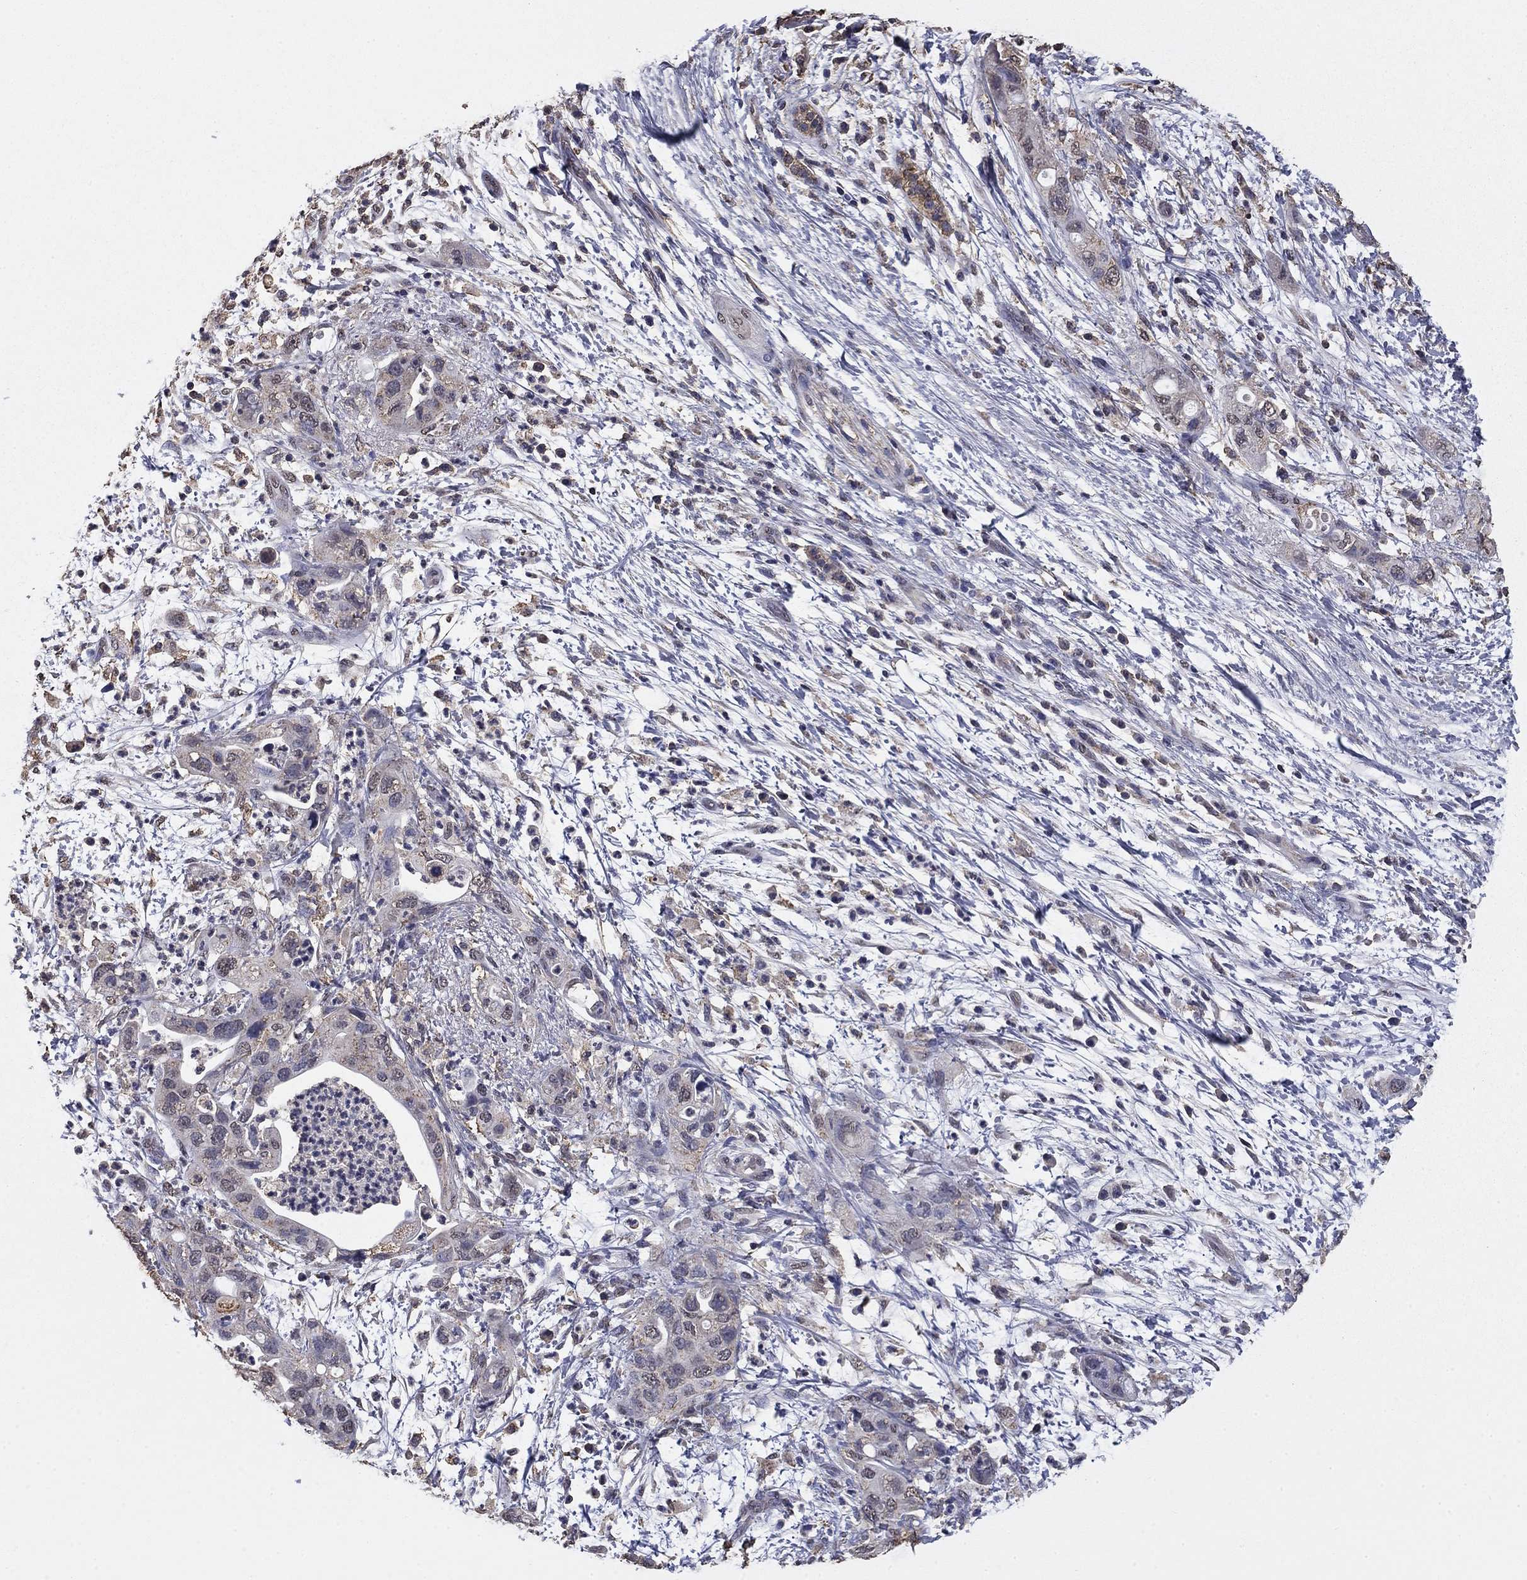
{"staining": {"intensity": "negative", "quantity": "none", "location": "none"}, "tissue": "pancreatic cancer", "cell_type": "Tumor cells", "image_type": "cancer", "snomed": [{"axis": "morphology", "description": "Adenocarcinoma, NOS"}, {"axis": "topography", "description": "Pancreas"}], "caption": "Photomicrograph shows no significant protein positivity in tumor cells of pancreatic cancer. (Brightfield microscopy of DAB (3,3'-diaminobenzidine) immunohistochemistry (IHC) at high magnification).", "gene": "MFAP3L", "patient": {"sex": "female", "age": 72}}